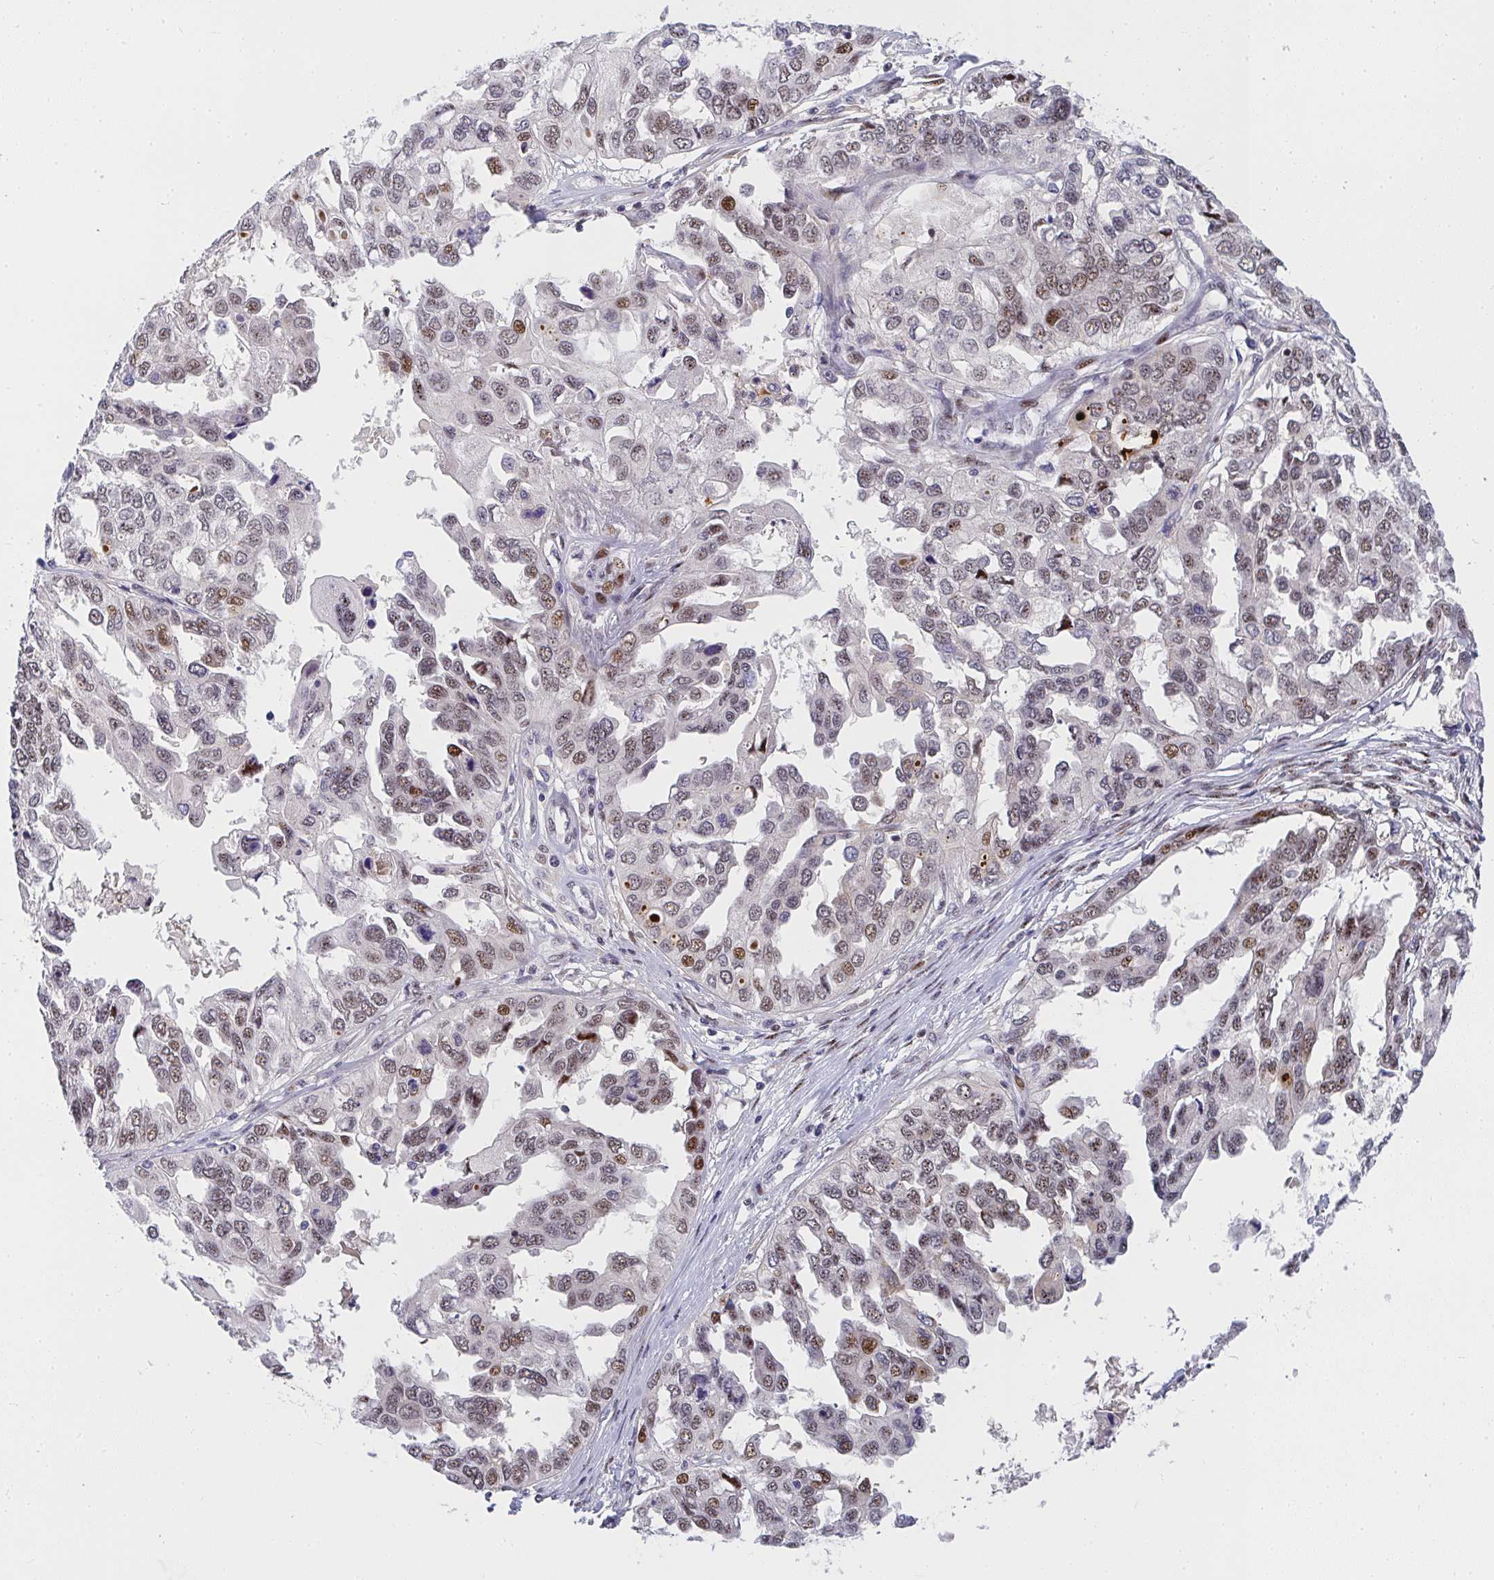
{"staining": {"intensity": "moderate", "quantity": ">75%", "location": "nuclear"}, "tissue": "ovarian cancer", "cell_type": "Tumor cells", "image_type": "cancer", "snomed": [{"axis": "morphology", "description": "Cystadenocarcinoma, serous, NOS"}, {"axis": "topography", "description": "Ovary"}], "caption": "This image exhibits serous cystadenocarcinoma (ovarian) stained with immunohistochemistry (IHC) to label a protein in brown. The nuclear of tumor cells show moderate positivity for the protein. Nuclei are counter-stained blue.", "gene": "ZIC3", "patient": {"sex": "female", "age": 53}}